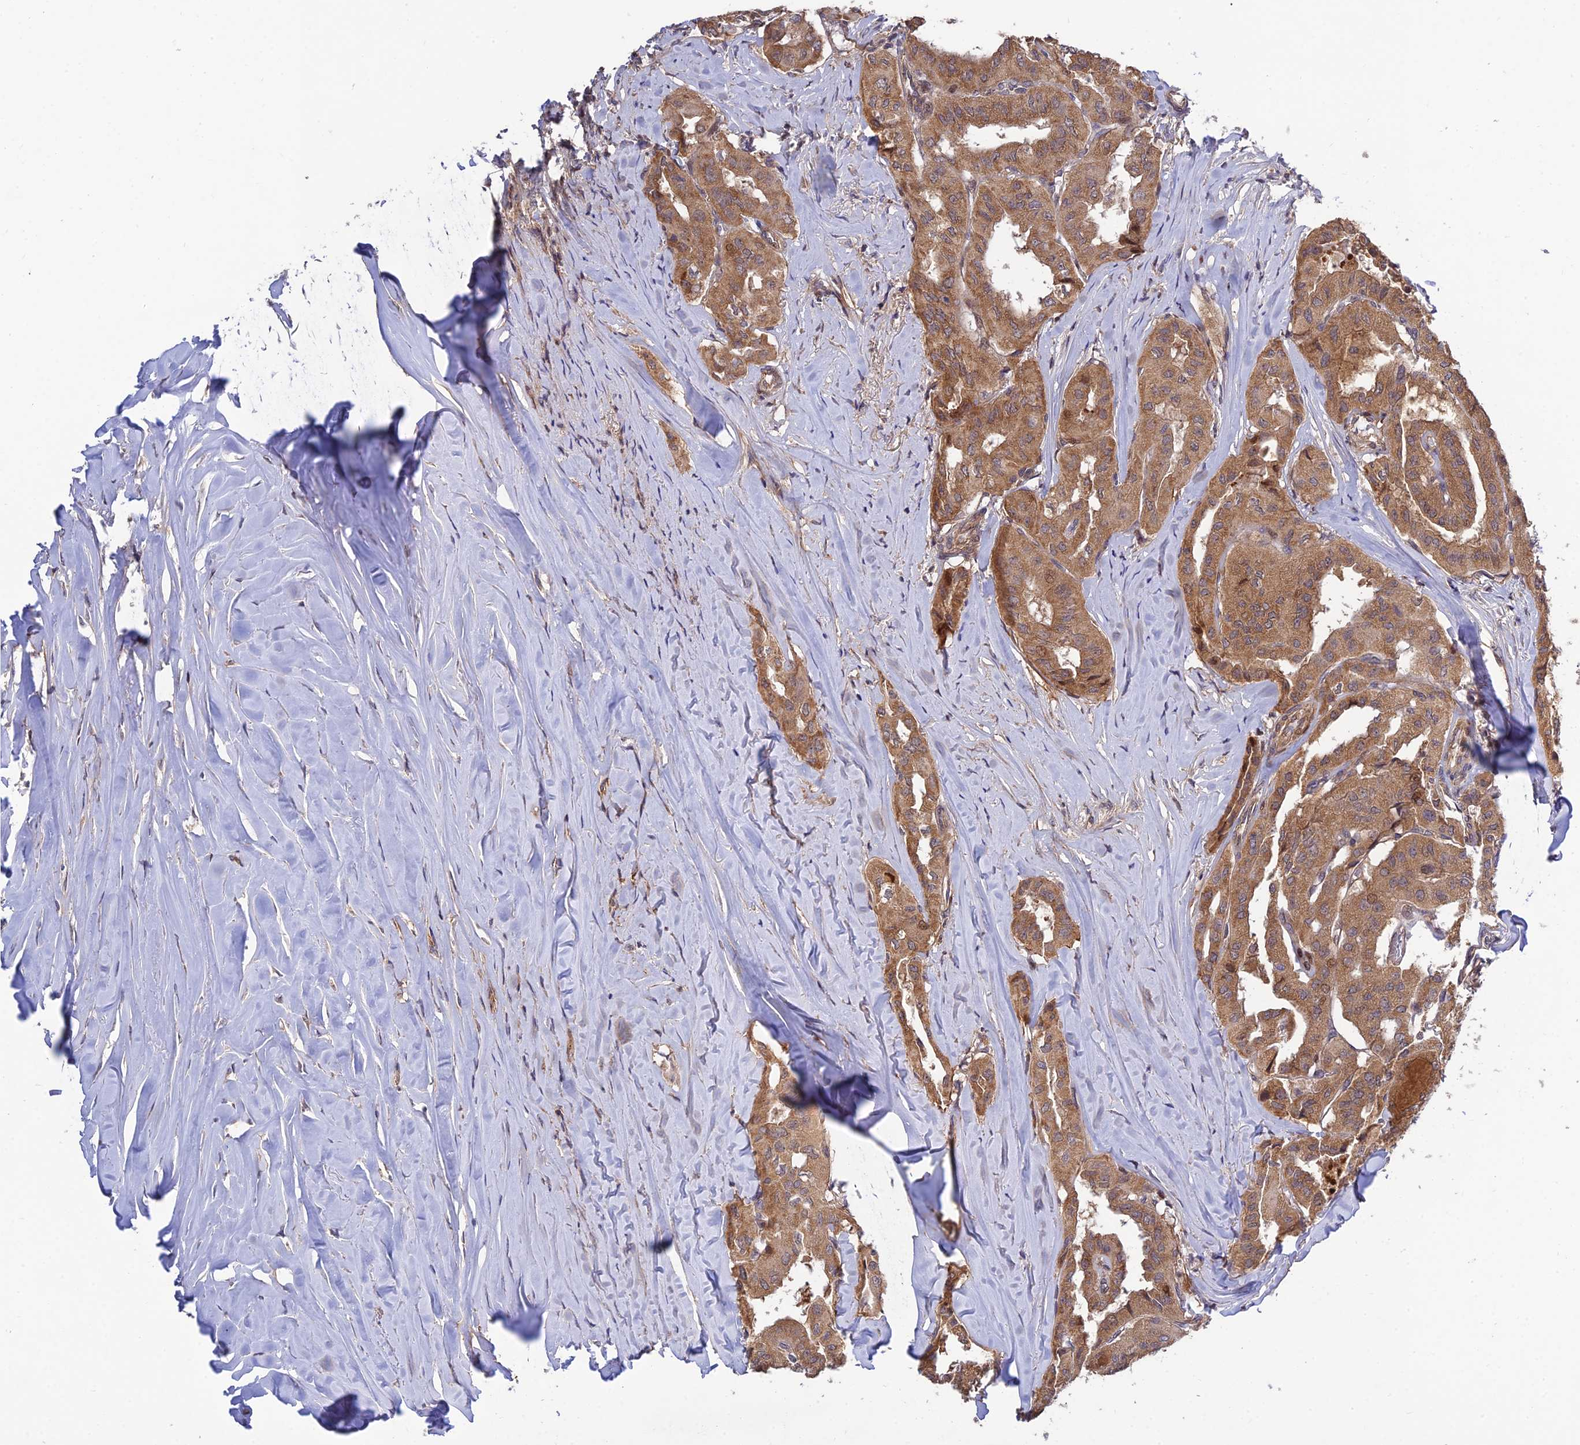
{"staining": {"intensity": "moderate", "quantity": ">75%", "location": "cytoplasmic/membranous"}, "tissue": "thyroid cancer", "cell_type": "Tumor cells", "image_type": "cancer", "snomed": [{"axis": "morphology", "description": "Papillary adenocarcinoma, NOS"}, {"axis": "topography", "description": "Thyroid gland"}], "caption": "A brown stain highlights moderate cytoplasmic/membranous positivity of a protein in human thyroid cancer tumor cells. The staining is performed using DAB brown chromogen to label protein expression. The nuclei are counter-stained blue using hematoxylin.", "gene": "PLEKHG2", "patient": {"sex": "female", "age": 59}}